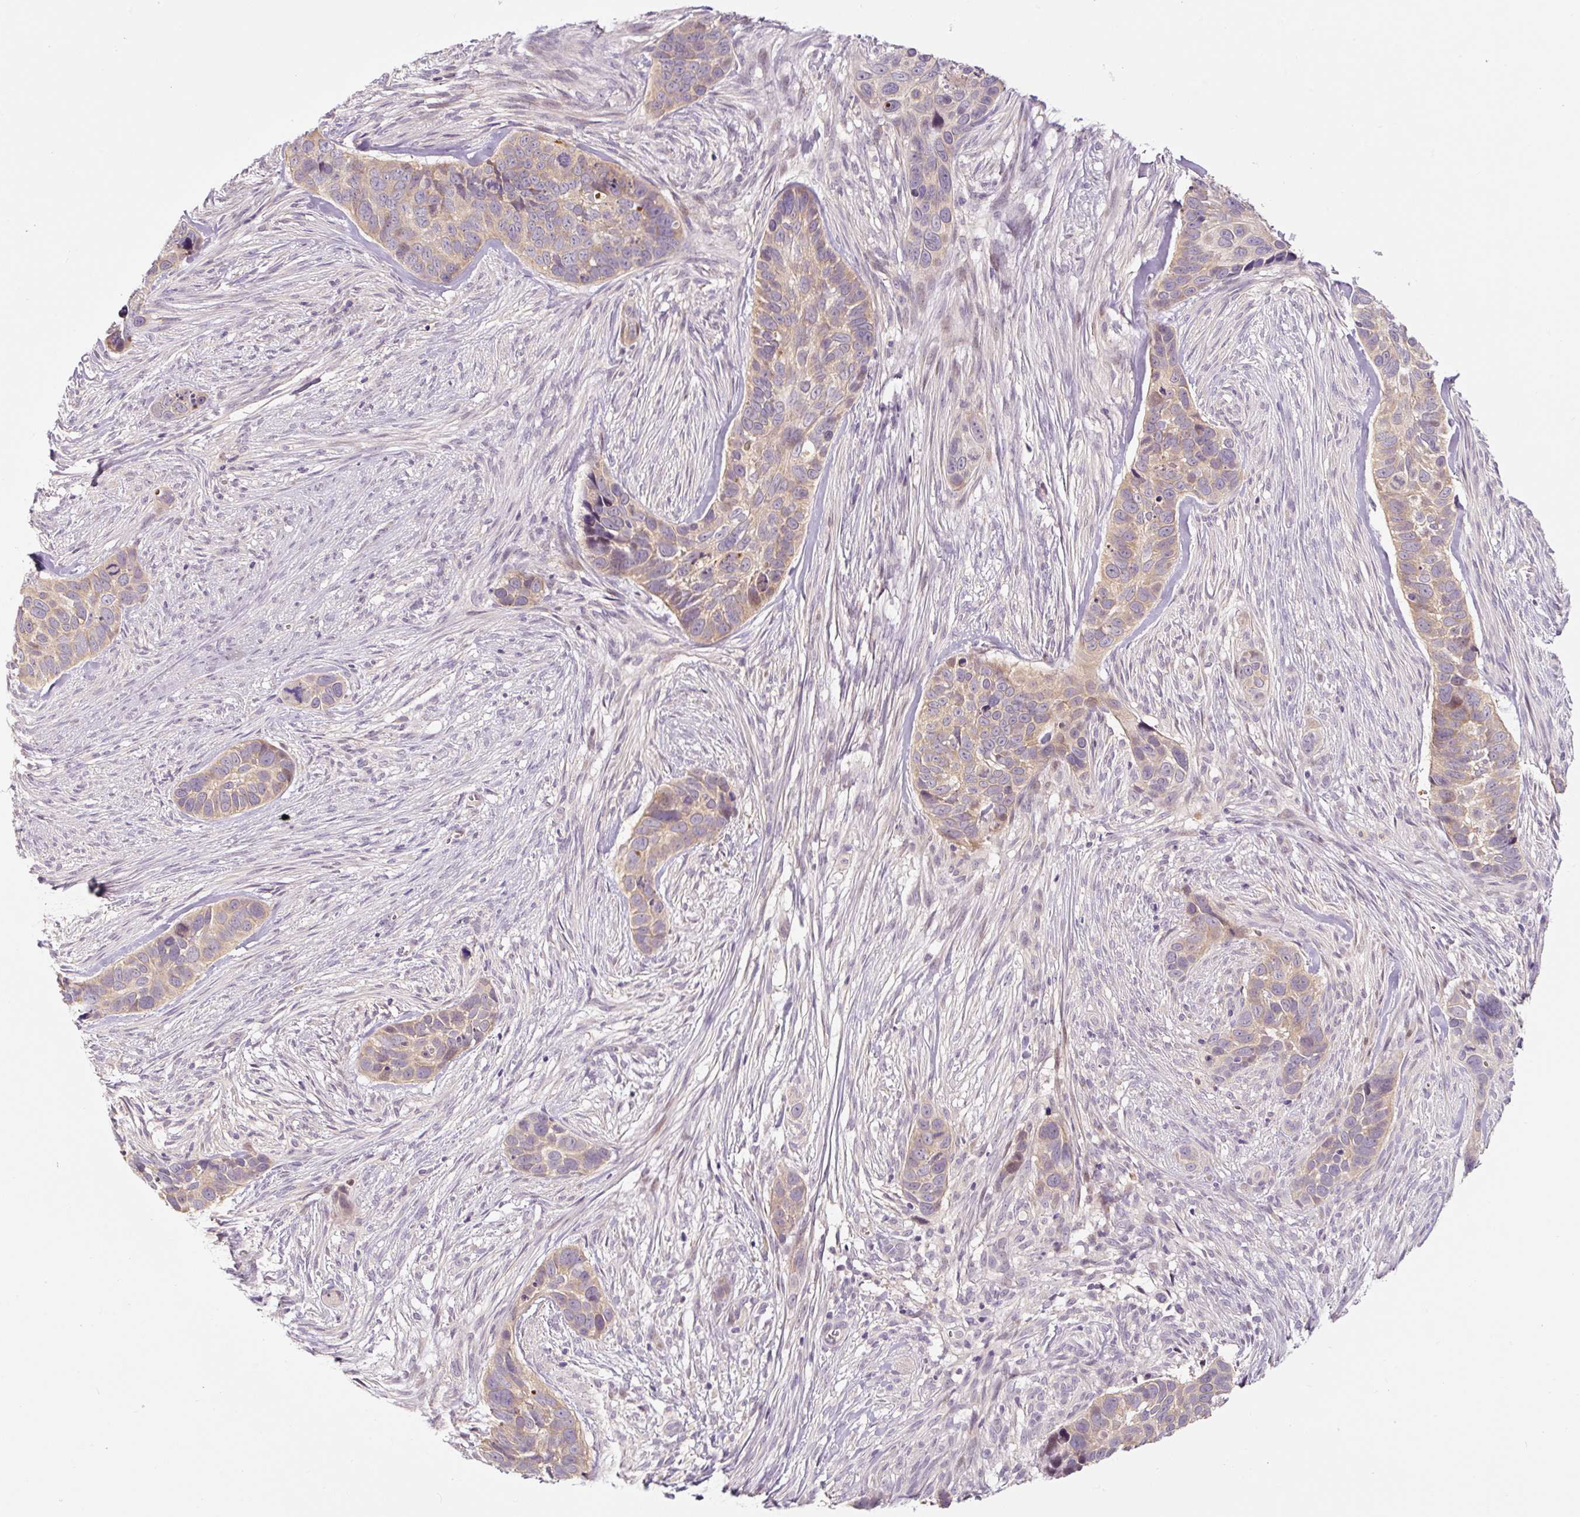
{"staining": {"intensity": "weak", "quantity": ">75%", "location": "cytoplasmic/membranous"}, "tissue": "skin cancer", "cell_type": "Tumor cells", "image_type": "cancer", "snomed": [{"axis": "morphology", "description": "Basal cell carcinoma"}, {"axis": "topography", "description": "Skin"}], "caption": "A high-resolution histopathology image shows IHC staining of skin basal cell carcinoma, which reveals weak cytoplasmic/membranous expression in about >75% of tumor cells.", "gene": "PRKAA2", "patient": {"sex": "female", "age": 82}}